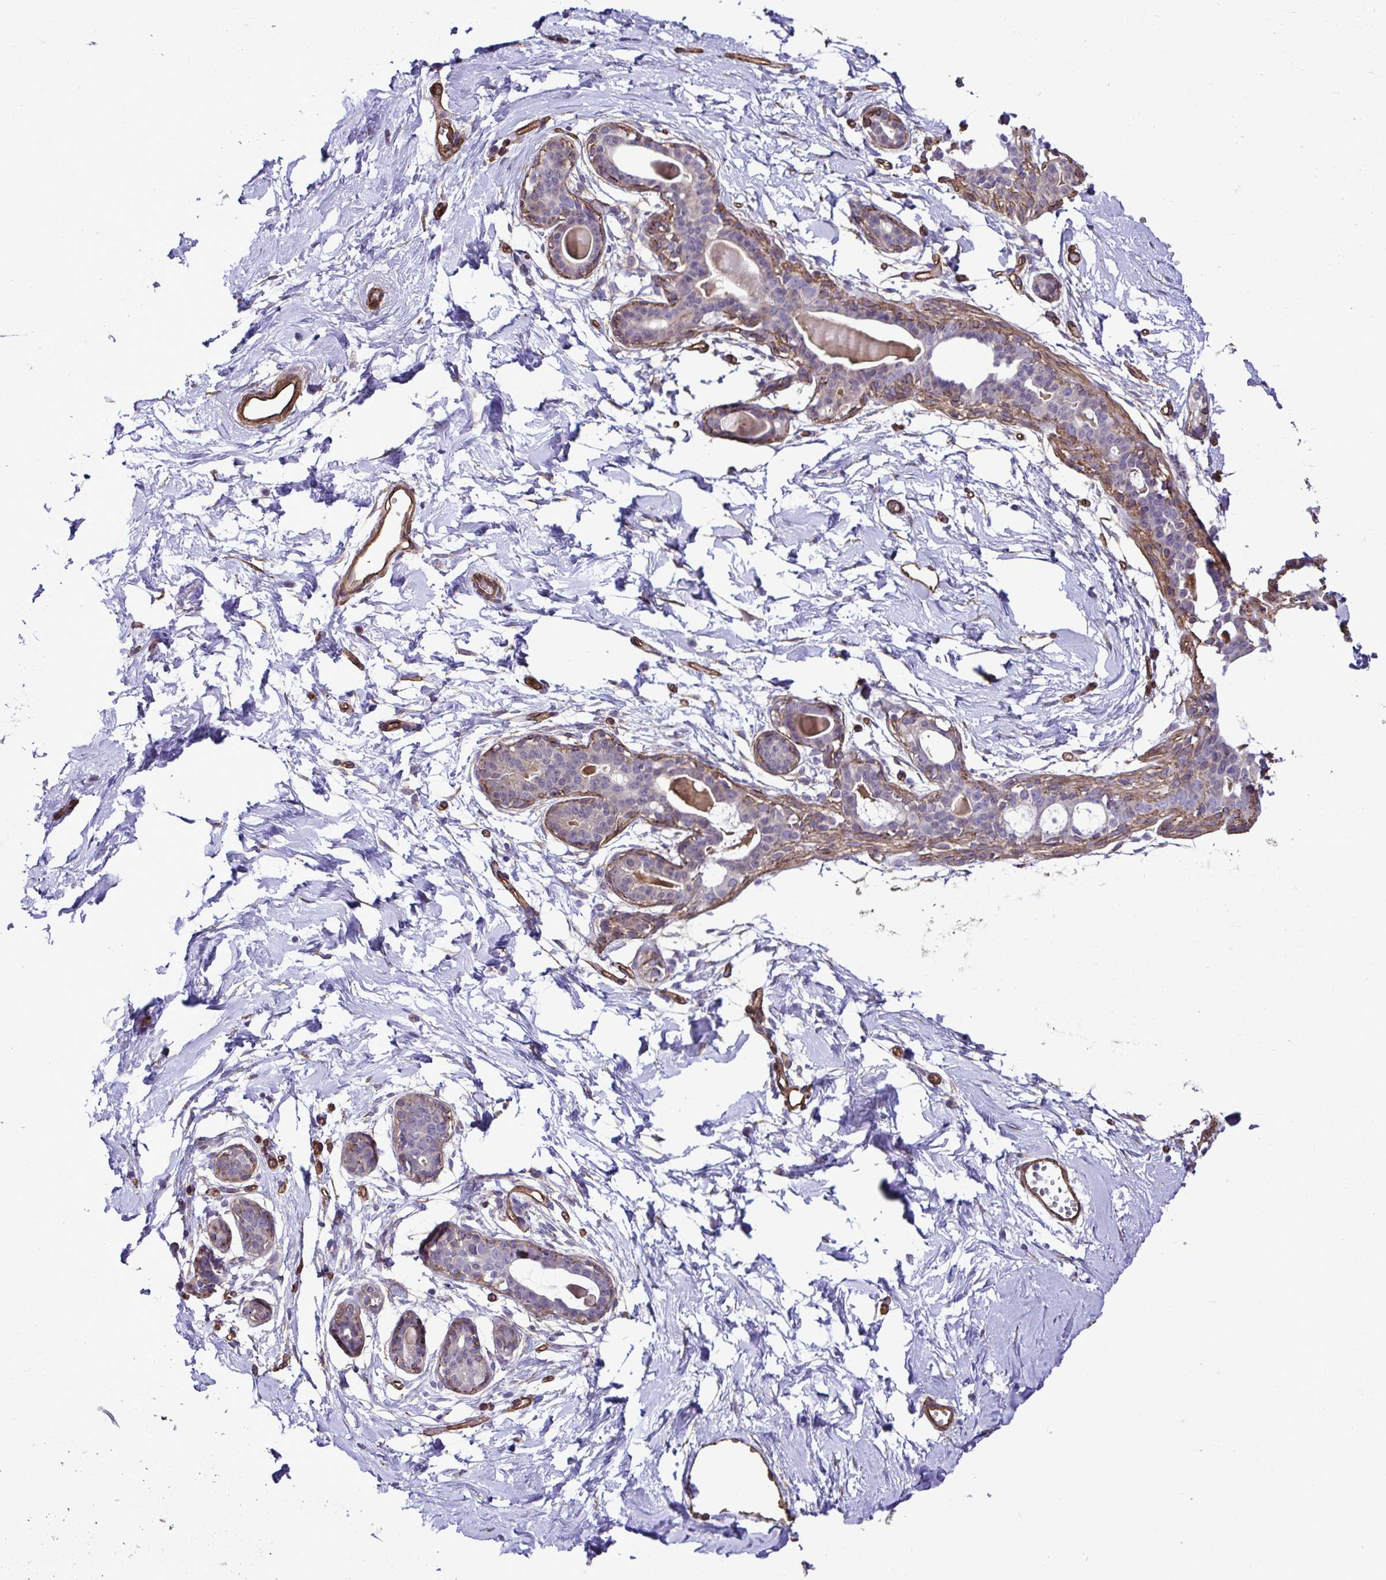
{"staining": {"intensity": "negative", "quantity": "none", "location": "none"}, "tissue": "breast", "cell_type": "Adipocytes", "image_type": "normal", "snomed": [{"axis": "morphology", "description": "Normal tissue, NOS"}, {"axis": "topography", "description": "Breast"}], "caption": "This image is of normal breast stained with immunohistochemistry (IHC) to label a protein in brown with the nuclei are counter-stained blue. There is no positivity in adipocytes.", "gene": "TRIM52", "patient": {"sex": "female", "age": 45}}